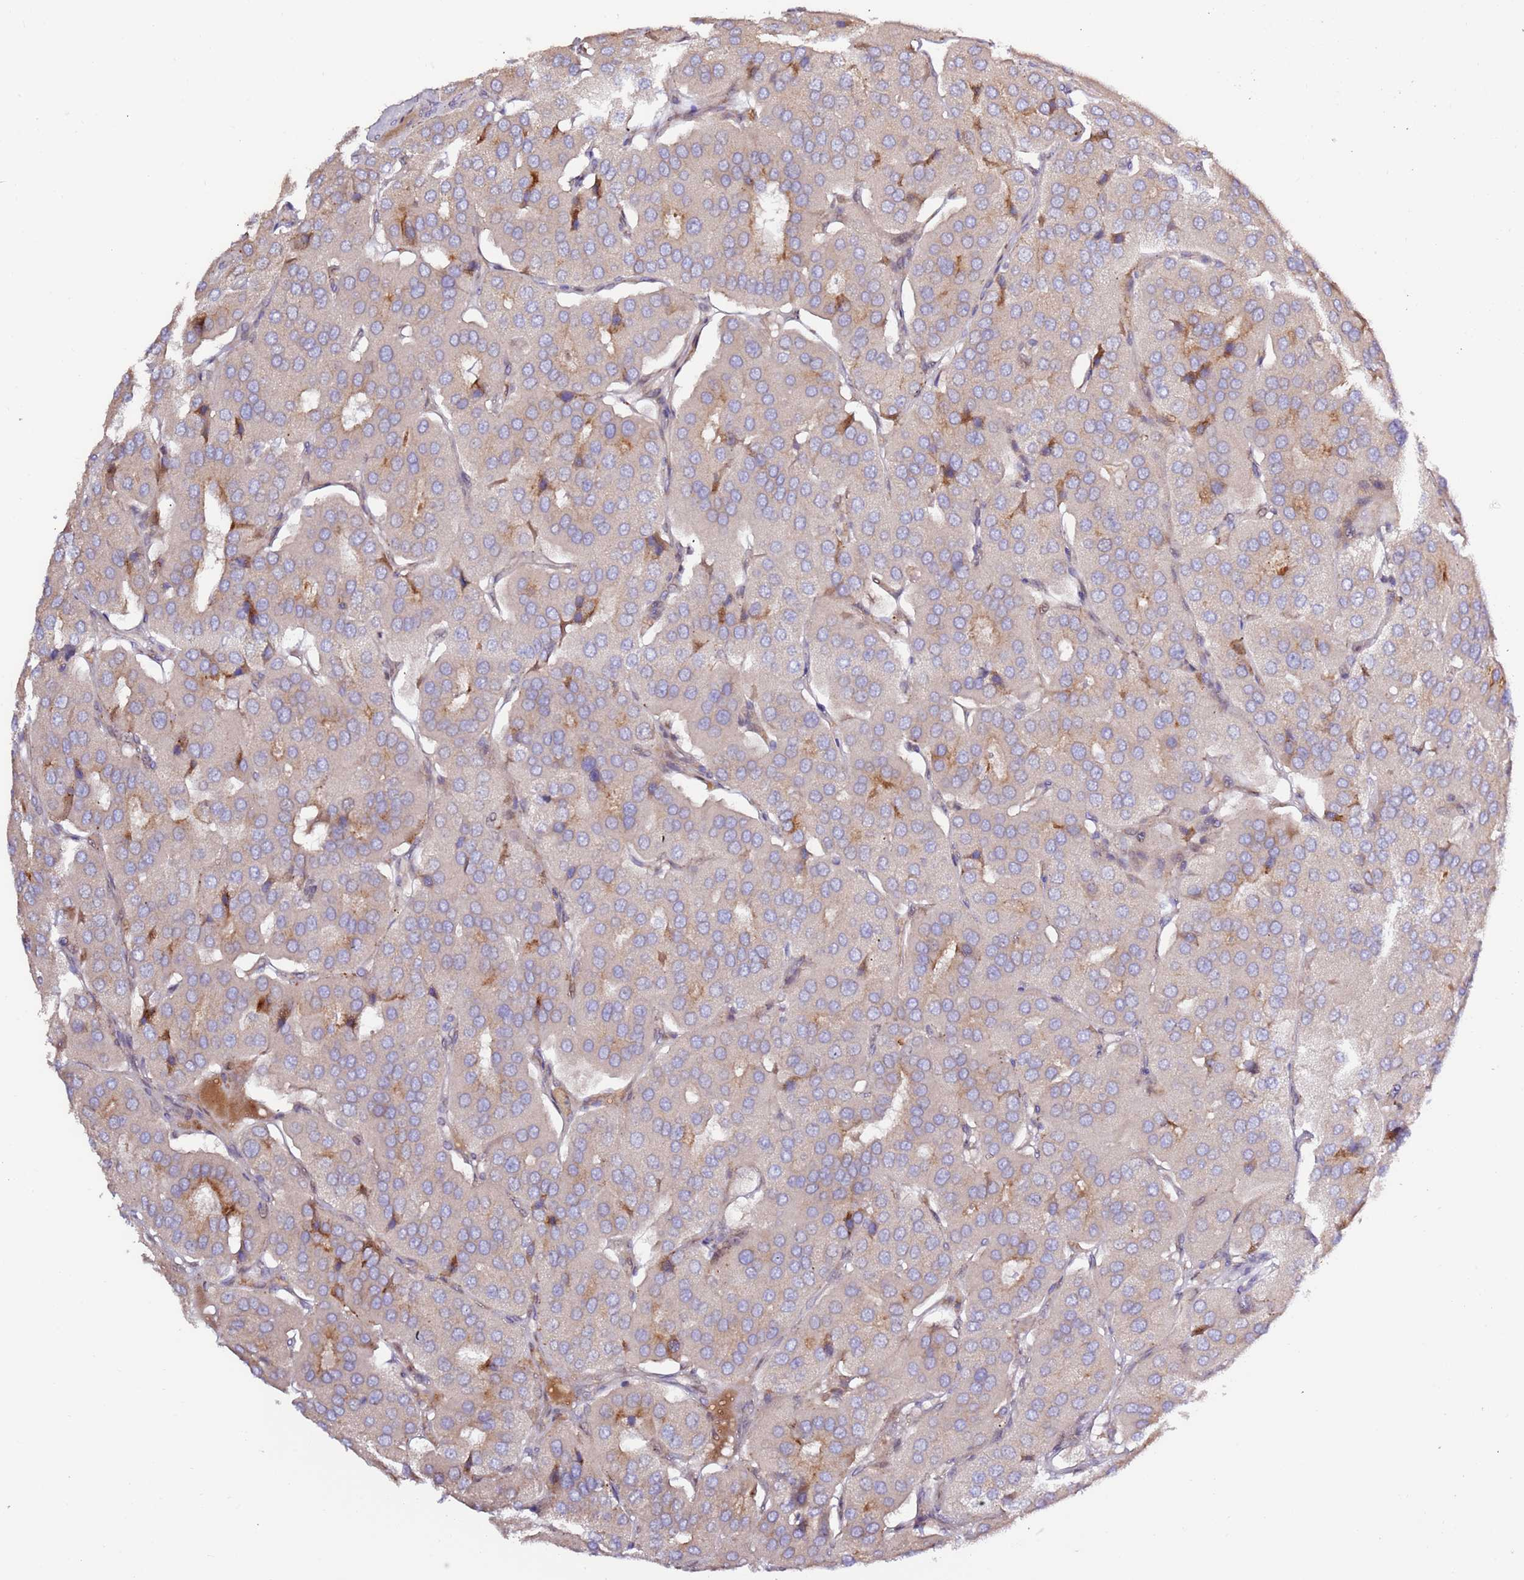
{"staining": {"intensity": "negative", "quantity": "none", "location": "none"}, "tissue": "parathyroid gland", "cell_type": "Glandular cells", "image_type": "normal", "snomed": [{"axis": "morphology", "description": "Normal tissue, NOS"}, {"axis": "morphology", "description": "Adenoma, NOS"}, {"axis": "topography", "description": "Parathyroid gland"}], "caption": "A photomicrograph of human parathyroid gland is negative for staining in glandular cells. (Brightfield microscopy of DAB immunohistochemistry at high magnification).", "gene": "HSD17B7", "patient": {"sex": "female", "age": 86}}